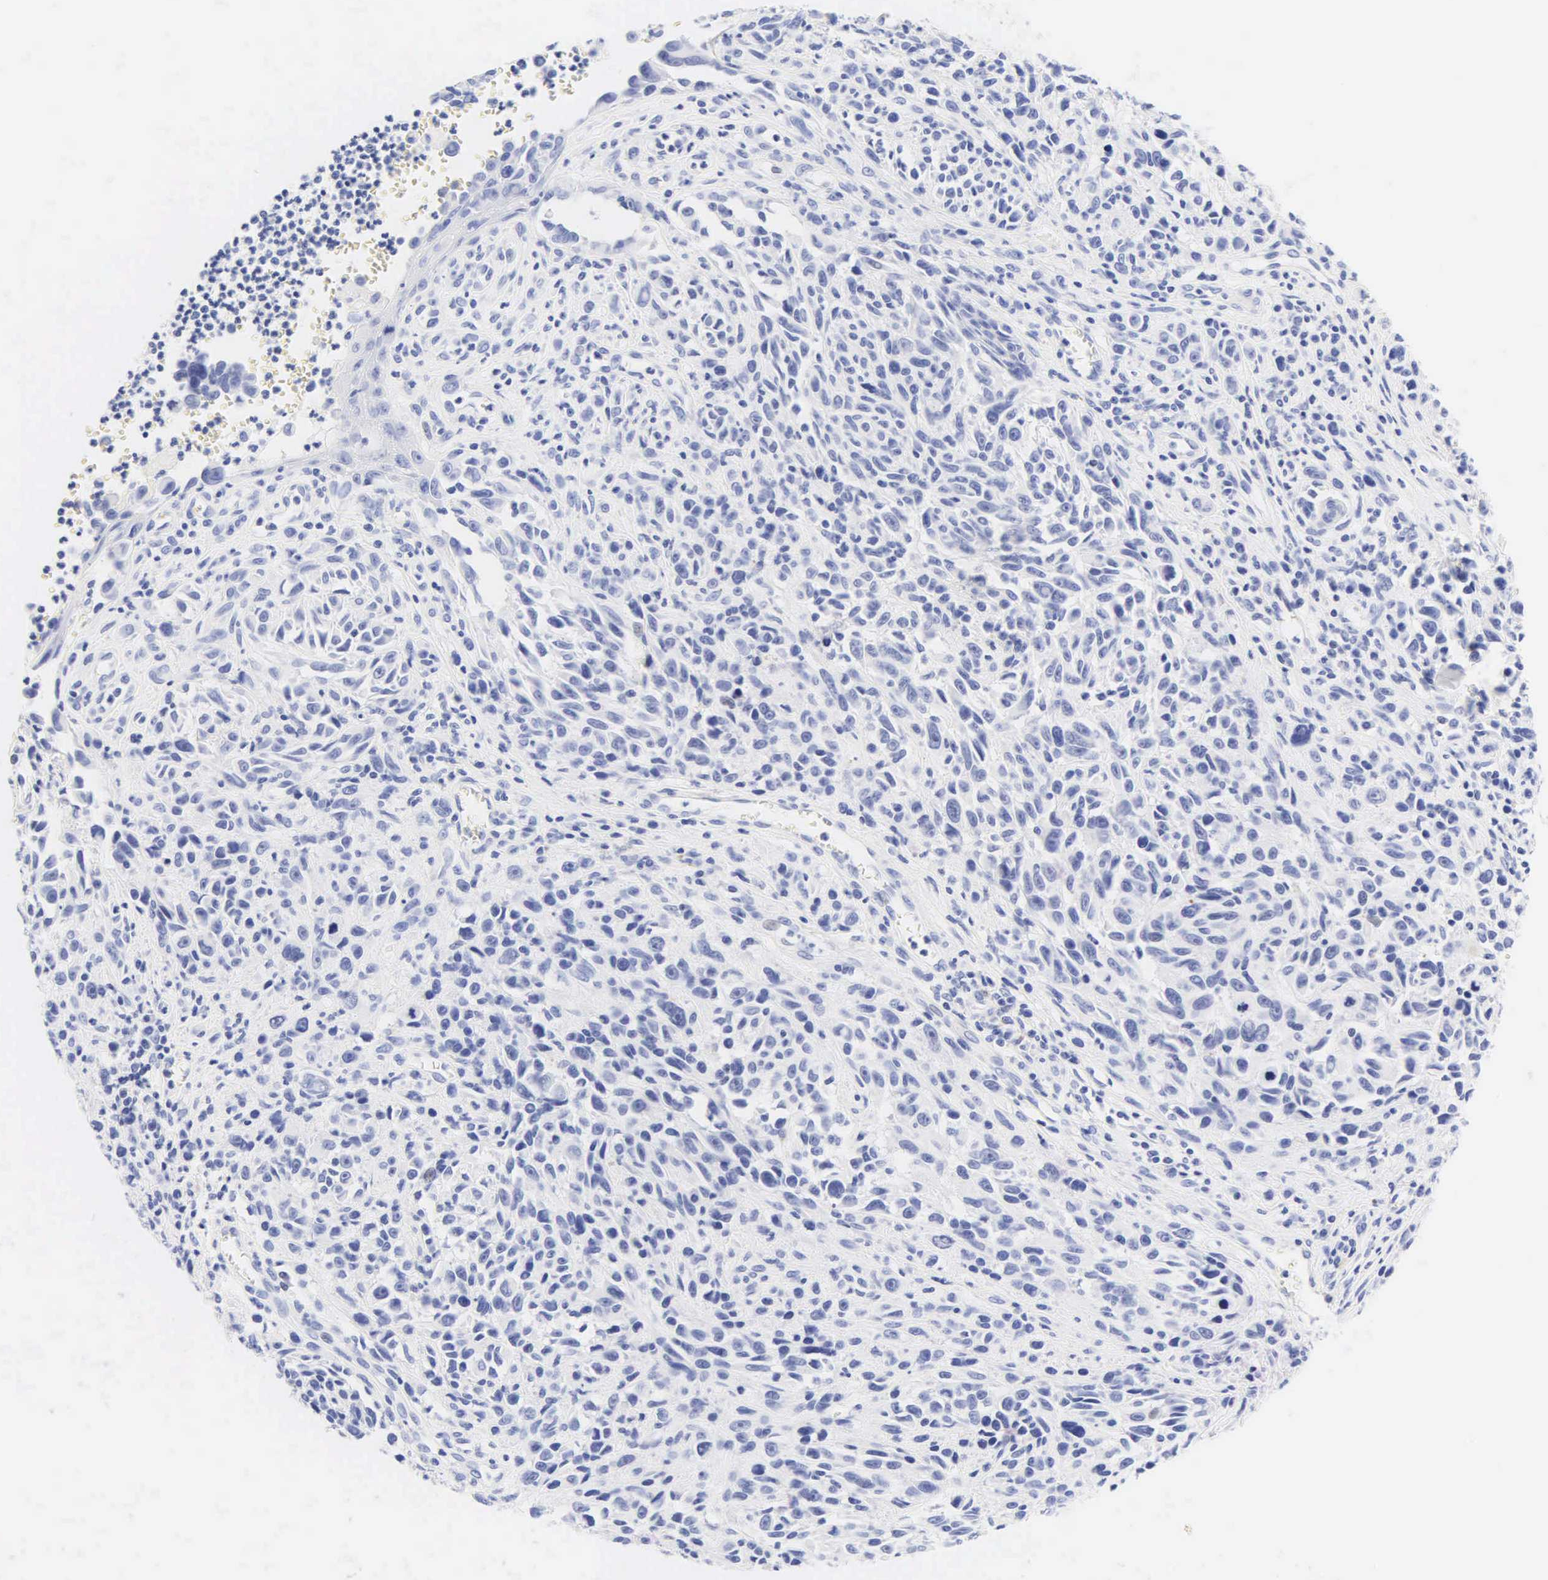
{"staining": {"intensity": "negative", "quantity": "none", "location": "none"}, "tissue": "melanoma", "cell_type": "Tumor cells", "image_type": "cancer", "snomed": [{"axis": "morphology", "description": "Malignant melanoma, NOS"}, {"axis": "topography", "description": "Skin"}], "caption": "This is a image of IHC staining of malignant melanoma, which shows no staining in tumor cells. The staining is performed using DAB brown chromogen with nuclei counter-stained in using hematoxylin.", "gene": "DES", "patient": {"sex": "female", "age": 82}}